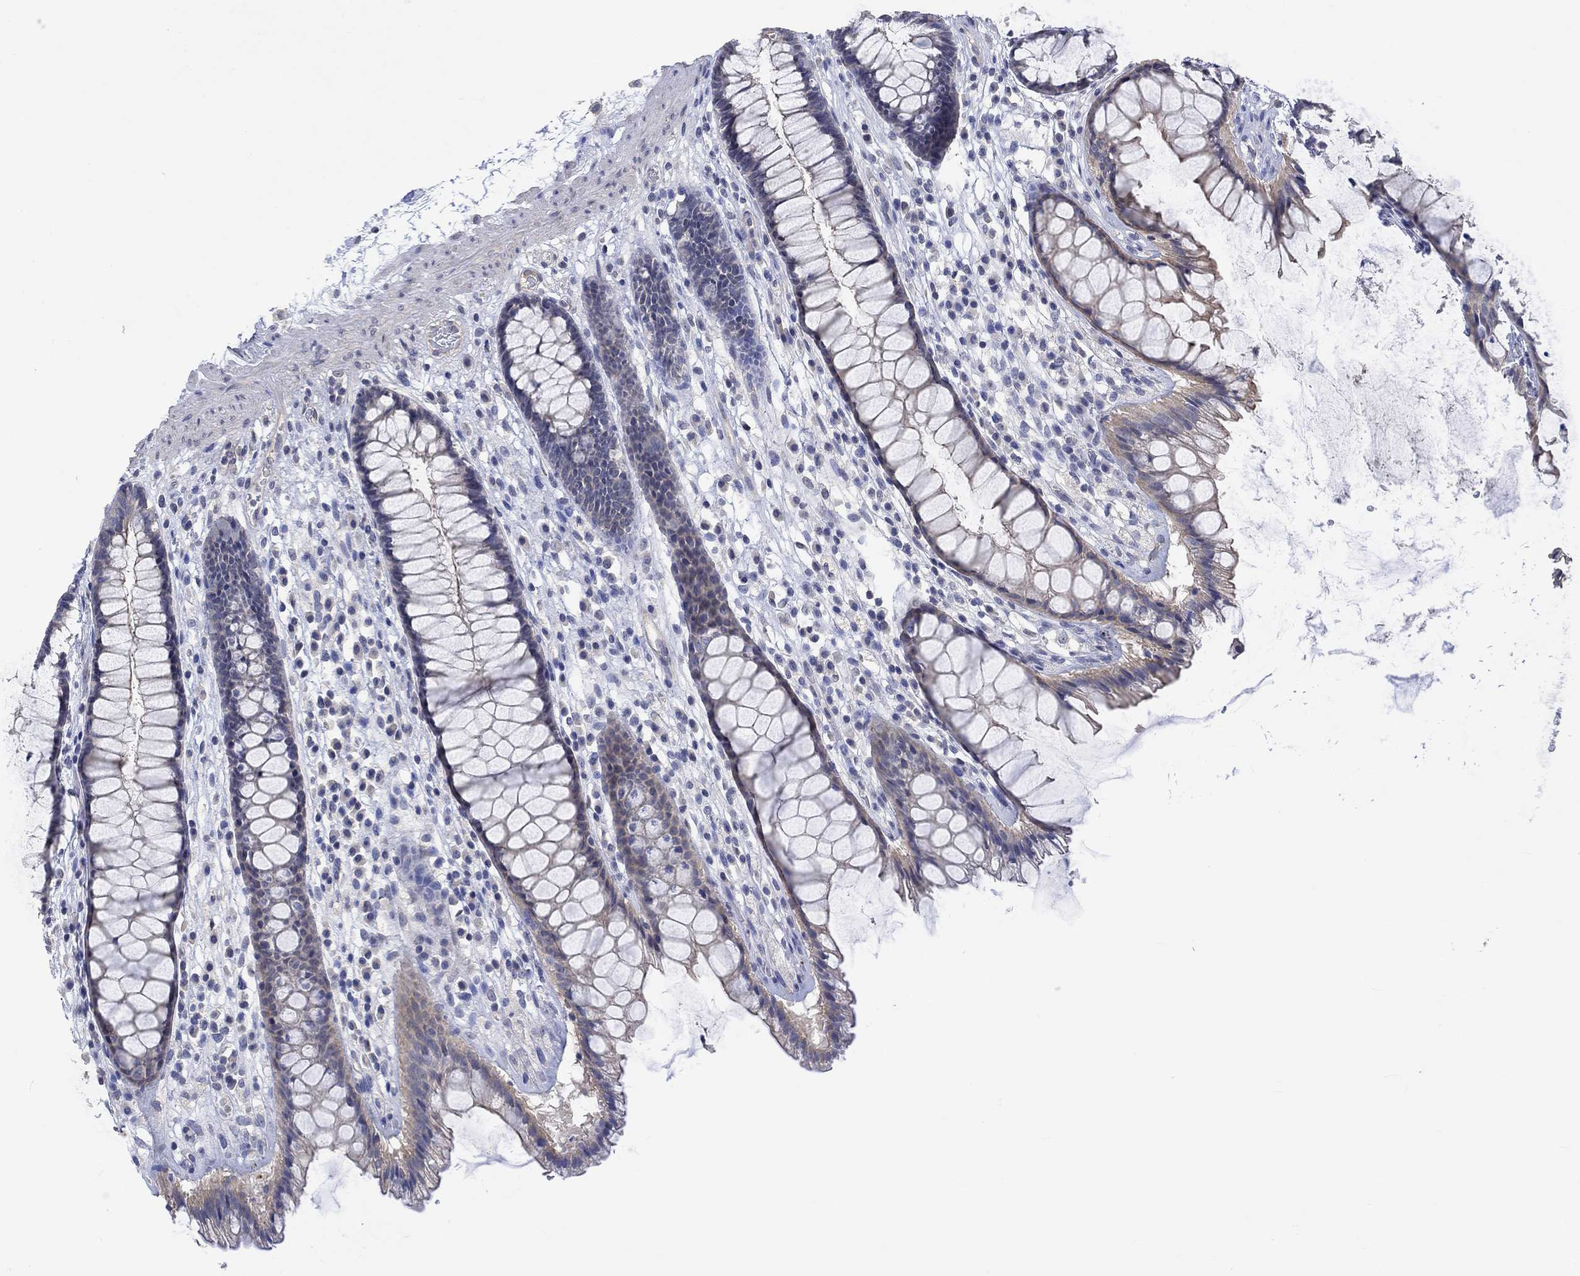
{"staining": {"intensity": "weak", "quantity": "<25%", "location": "cytoplasmic/membranous"}, "tissue": "rectum", "cell_type": "Glandular cells", "image_type": "normal", "snomed": [{"axis": "morphology", "description": "Normal tissue, NOS"}, {"axis": "topography", "description": "Rectum"}], "caption": "Protein analysis of normal rectum demonstrates no significant expression in glandular cells.", "gene": "AGRP", "patient": {"sex": "male", "age": 72}}